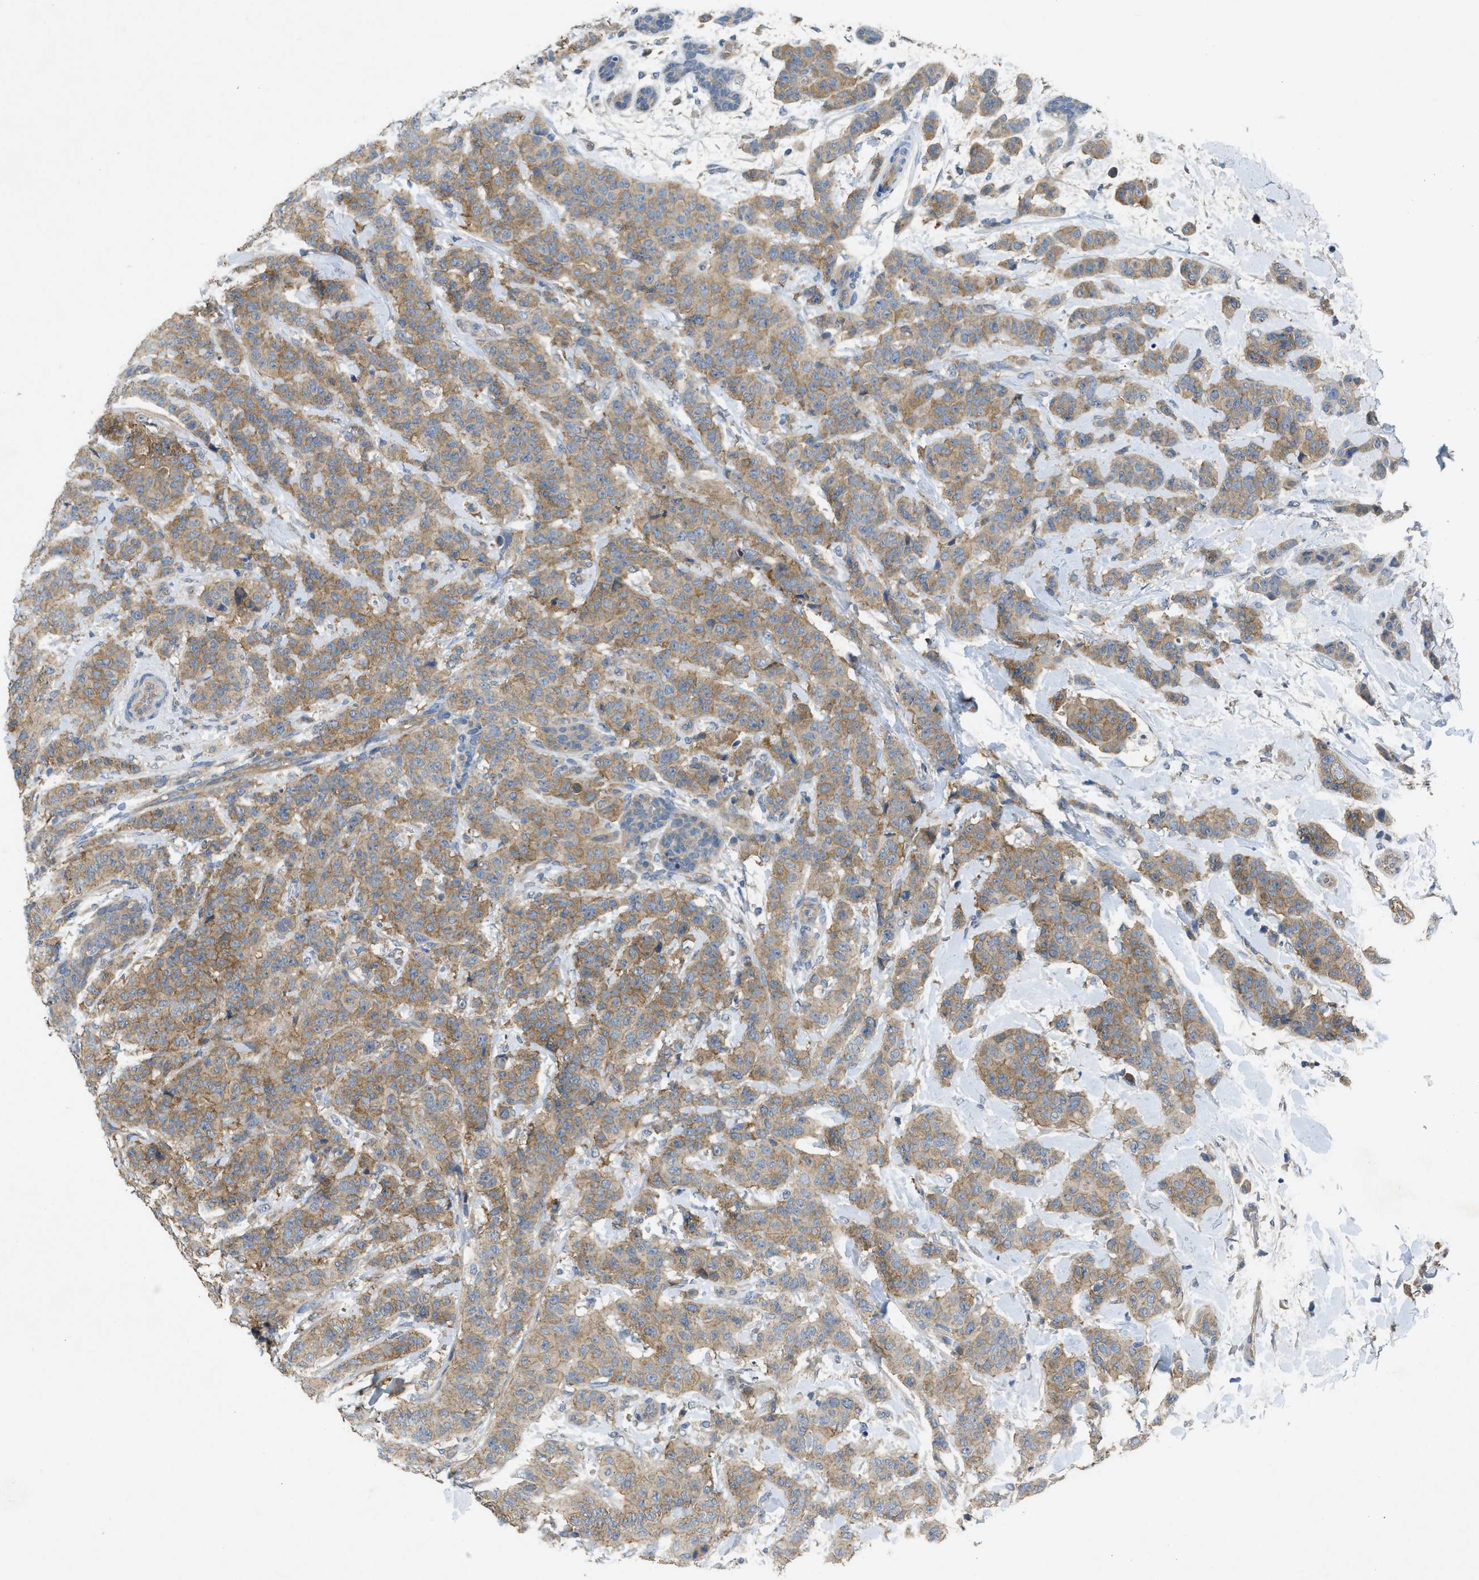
{"staining": {"intensity": "moderate", "quantity": ">75%", "location": "cytoplasmic/membranous"}, "tissue": "breast cancer", "cell_type": "Tumor cells", "image_type": "cancer", "snomed": [{"axis": "morphology", "description": "Normal tissue, NOS"}, {"axis": "morphology", "description": "Duct carcinoma"}, {"axis": "topography", "description": "Breast"}], "caption": "This histopathology image shows infiltrating ductal carcinoma (breast) stained with immunohistochemistry to label a protein in brown. The cytoplasmic/membranous of tumor cells show moderate positivity for the protein. Nuclei are counter-stained blue.", "gene": "PPP3CA", "patient": {"sex": "female", "age": 40}}